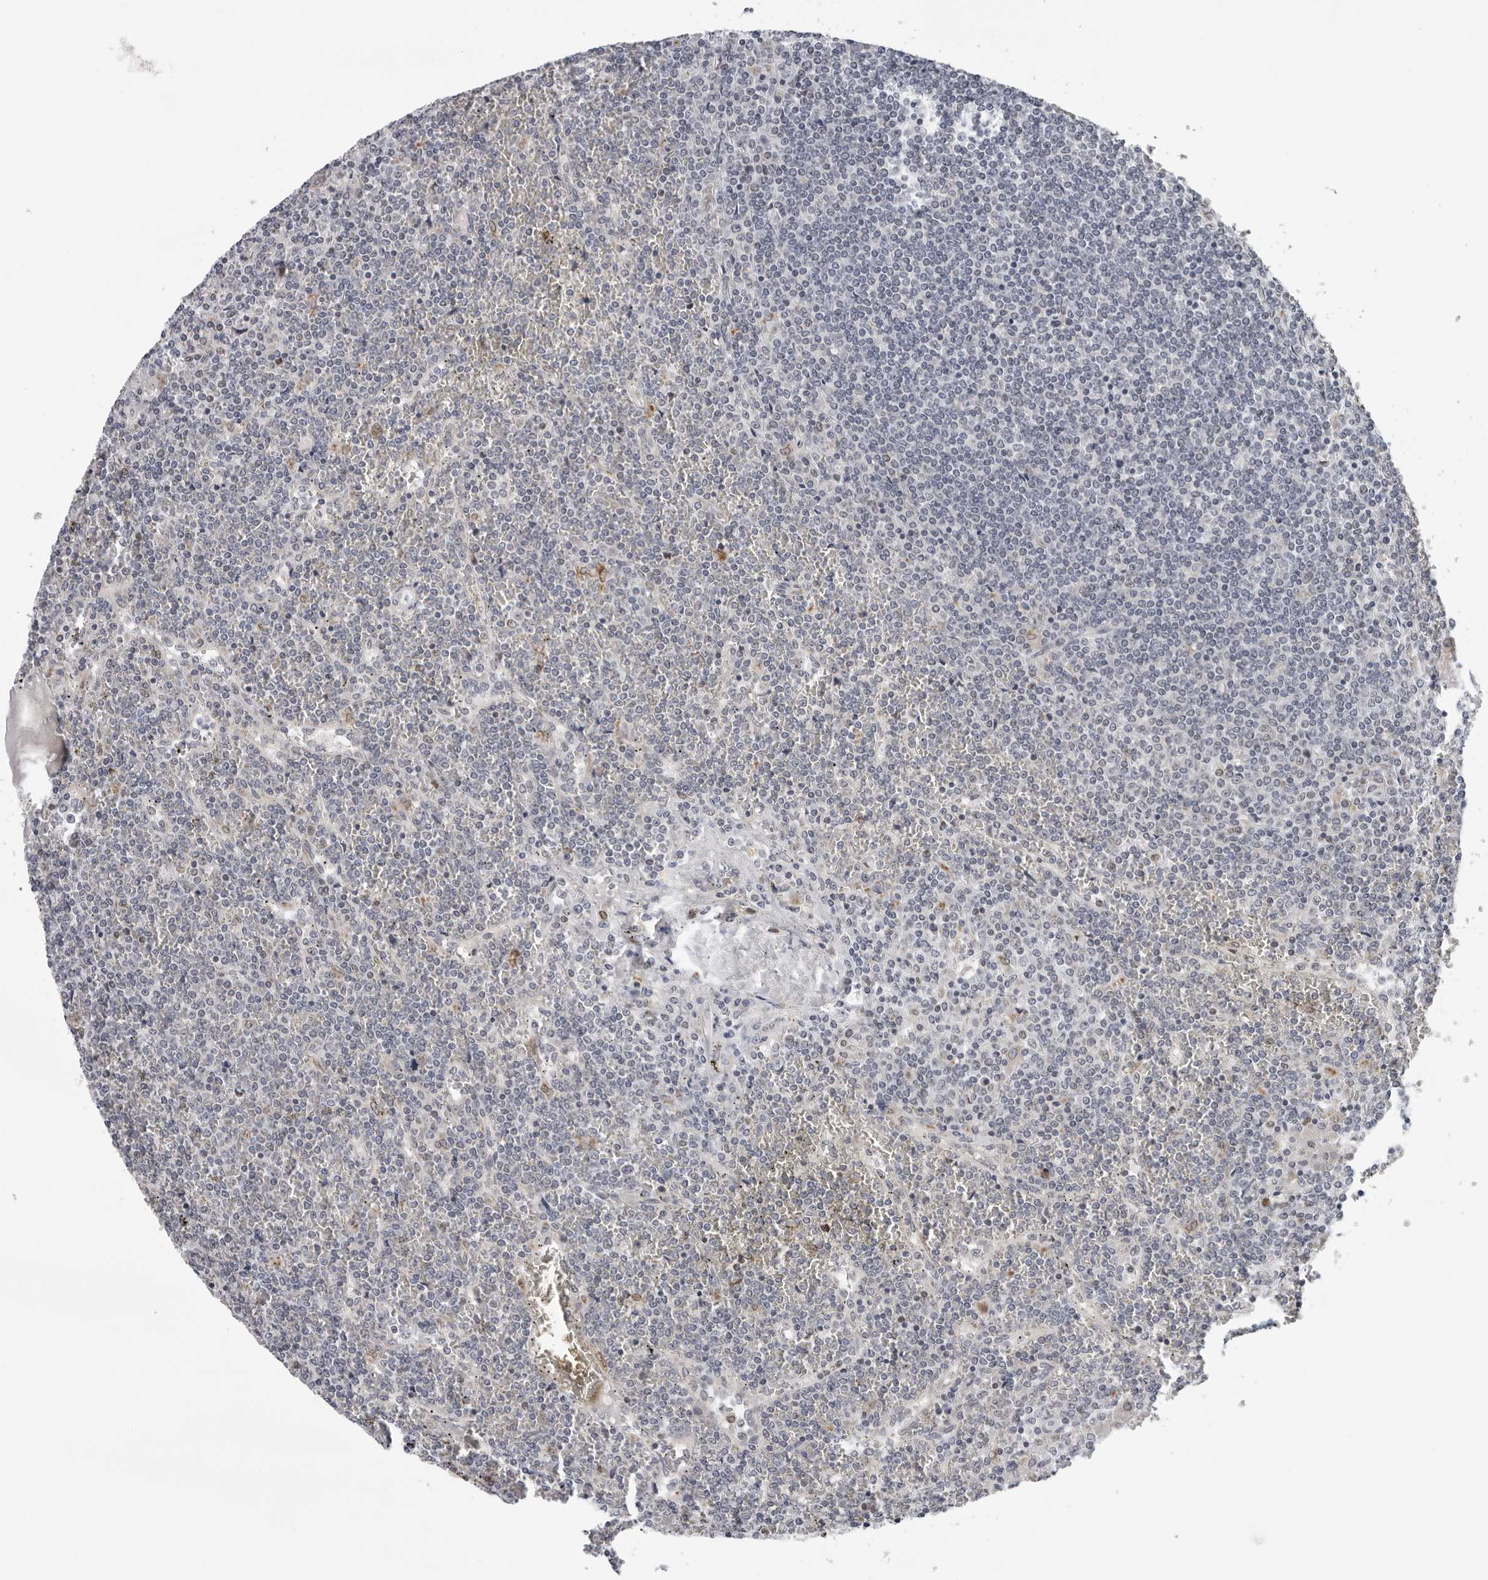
{"staining": {"intensity": "negative", "quantity": "none", "location": "none"}, "tissue": "lymphoma", "cell_type": "Tumor cells", "image_type": "cancer", "snomed": [{"axis": "morphology", "description": "Malignant lymphoma, non-Hodgkin's type, Low grade"}, {"axis": "topography", "description": "Spleen"}], "caption": "High magnification brightfield microscopy of malignant lymphoma, non-Hodgkin's type (low-grade) stained with DAB (brown) and counterstained with hematoxylin (blue): tumor cells show no significant expression.", "gene": "CPT2", "patient": {"sex": "female", "age": 19}}